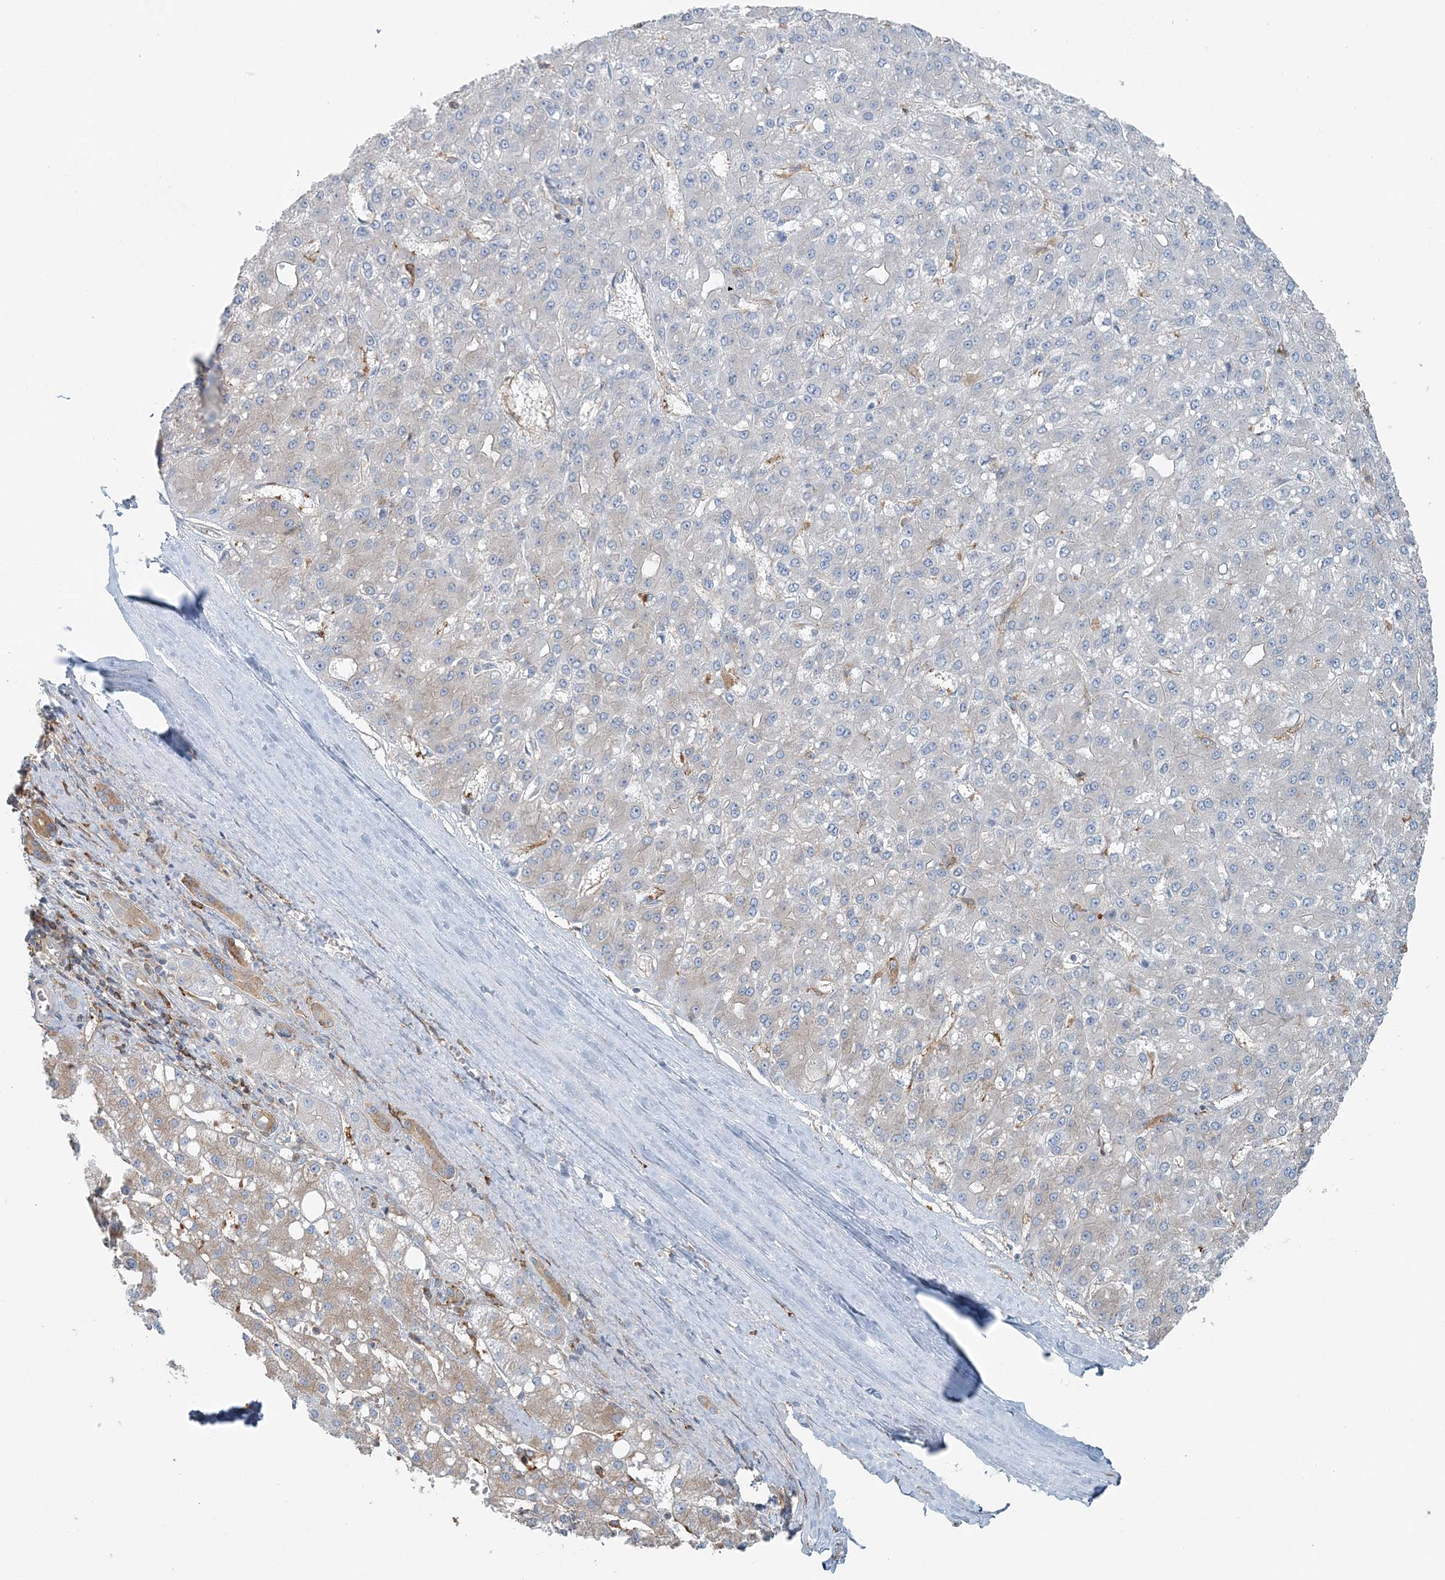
{"staining": {"intensity": "negative", "quantity": "none", "location": "none"}, "tissue": "liver cancer", "cell_type": "Tumor cells", "image_type": "cancer", "snomed": [{"axis": "morphology", "description": "Carcinoma, Hepatocellular, NOS"}, {"axis": "topography", "description": "Liver"}], "caption": "This is an immunohistochemistry (IHC) histopathology image of human liver cancer. There is no positivity in tumor cells.", "gene": "SNX2", "patient": {"sex": "male", "age": 67}}